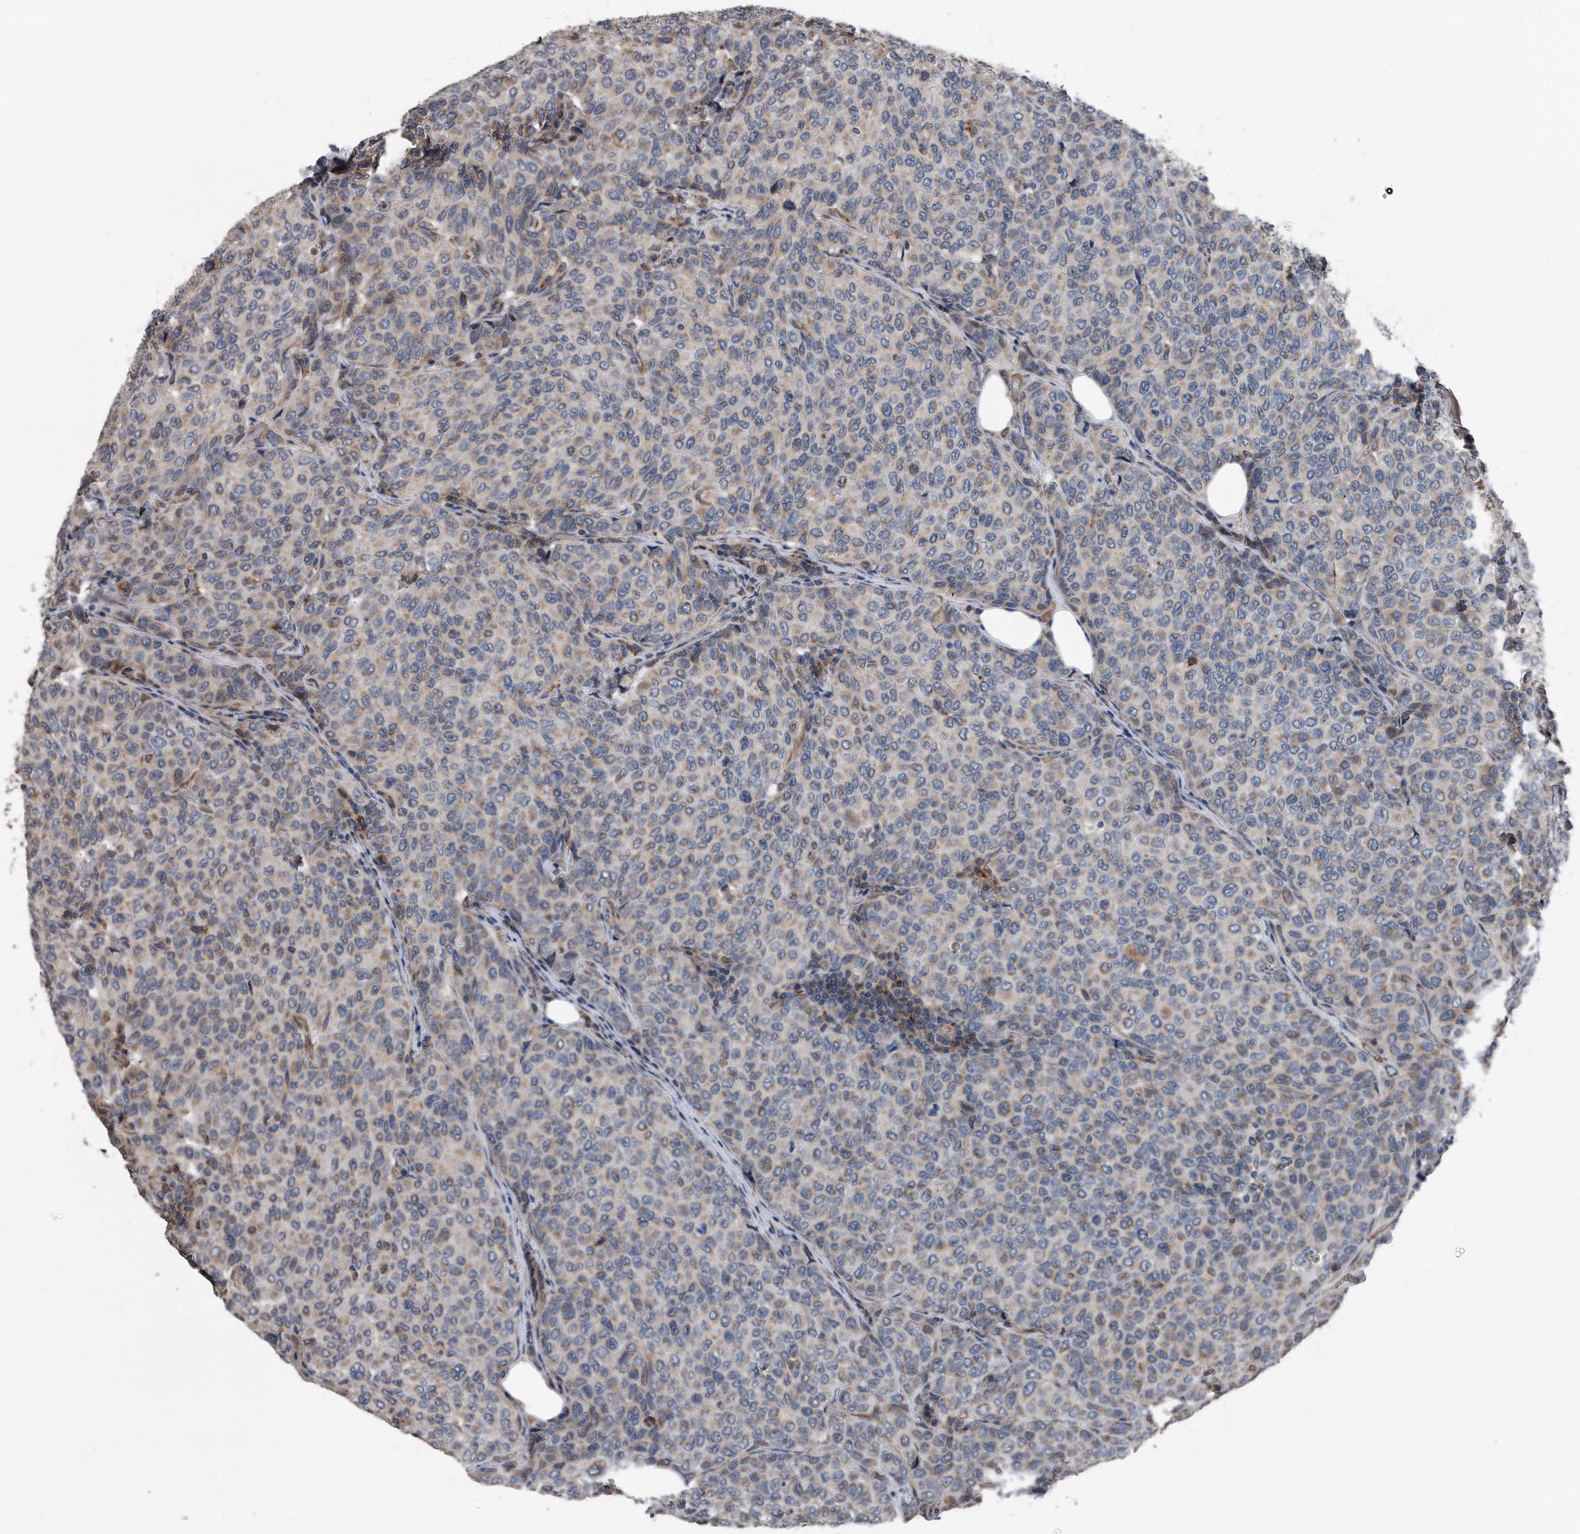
{"staining": {"intensity": "weak", "quantity": "25%-75%", "location": "cytoplasmic/membranous"}, "tissue": "breast cancer", "cell_type": "Tumor cells", "image_type": "cancer", "snomed": [{"axis": "morphology", "description": "Duct carcinoma"}, {"axis": "topography", "description": "Breast"}], "caption": "Protein expression analysis of breast intraductal carcinoma shows weak cytoplasmic/membranous expression in approximately 25%-75% of tumor cells.", "gene": "DST", "patient": {"sex": "female", "age": 55}}